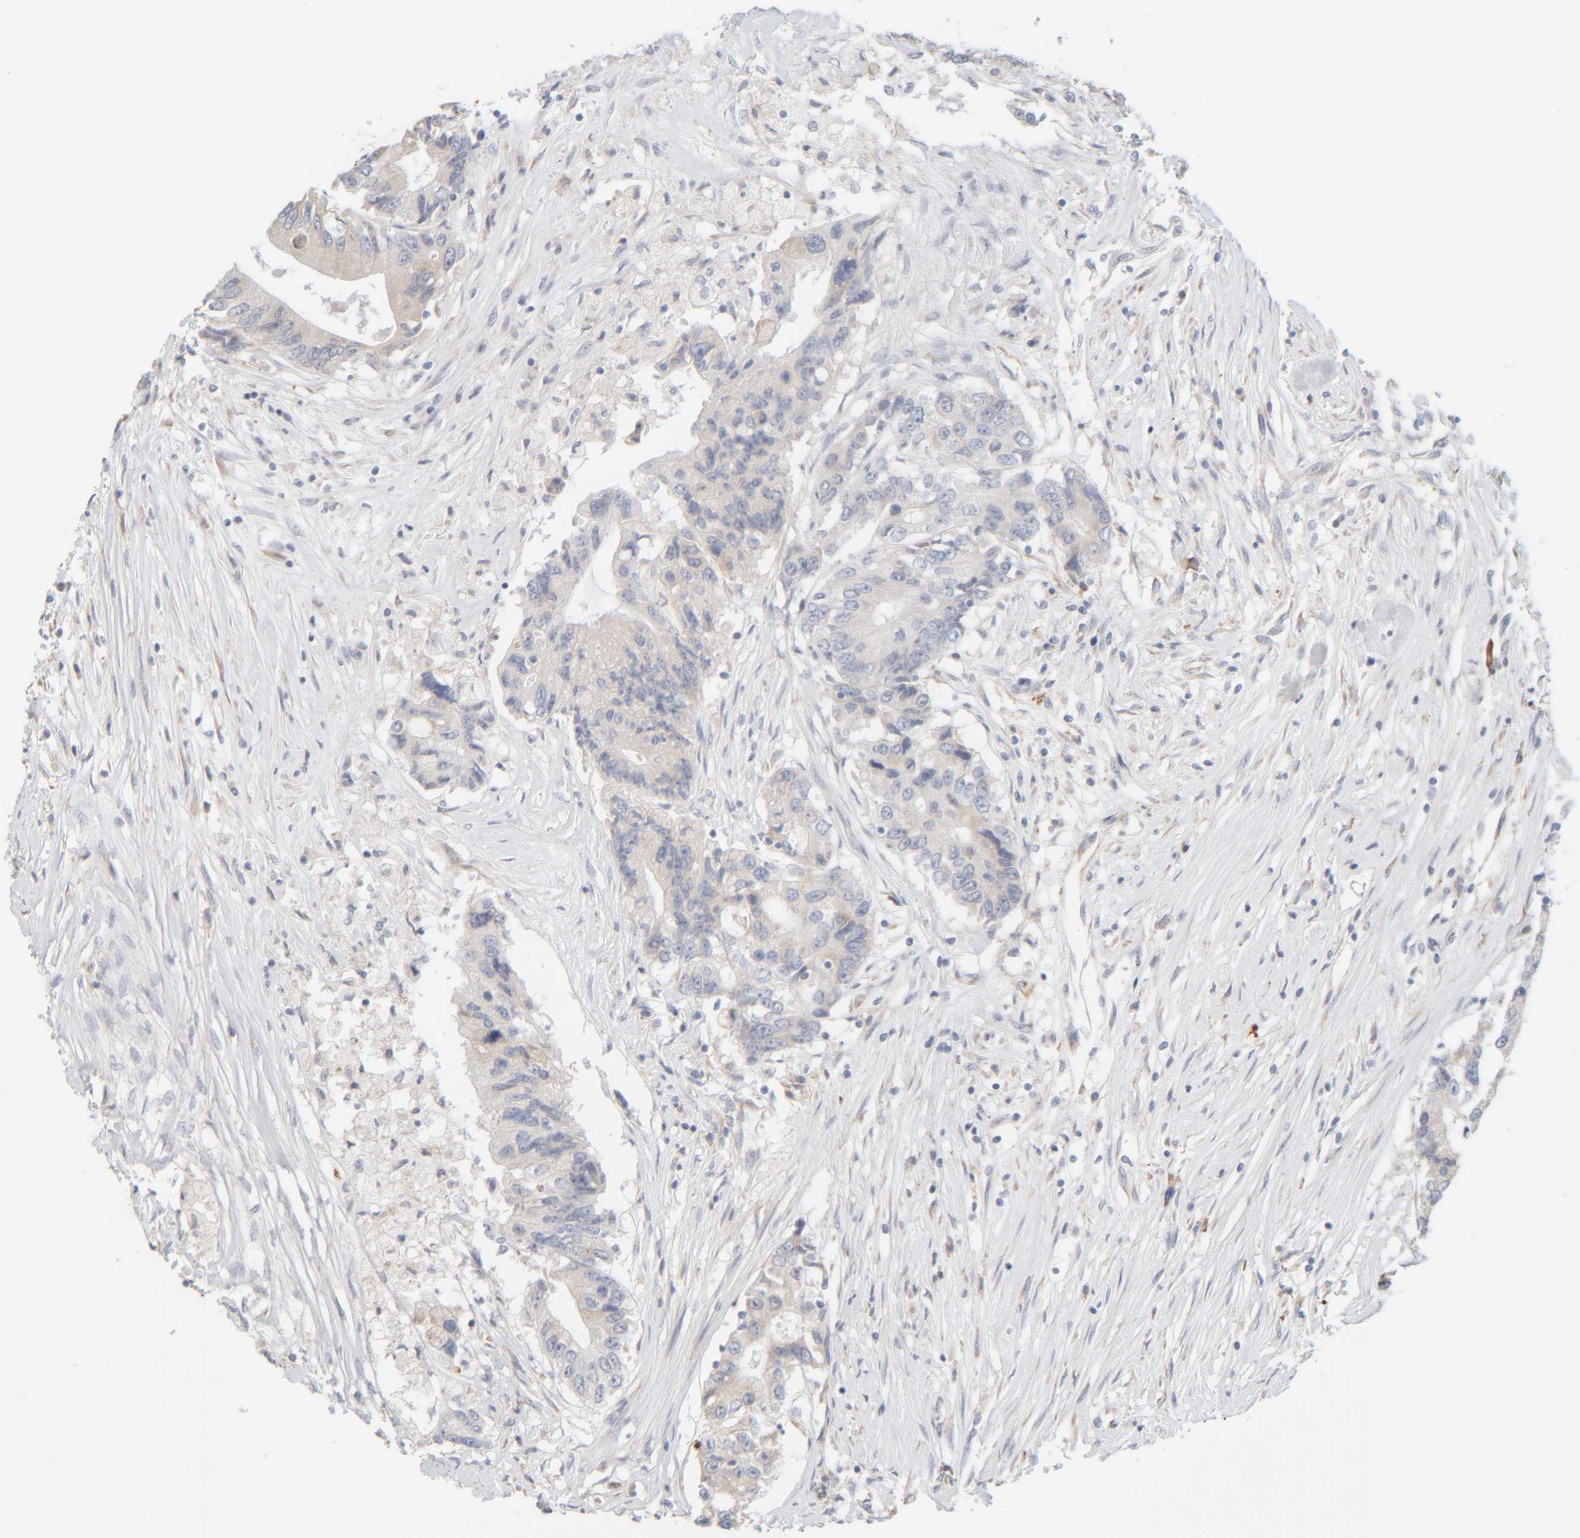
{"staining": {"intensity": "negative", "quantity": "none", "location": "none"}, "tissue": "colorectal cancer", "cell_type": "Tumor cells", "image_type": "cancer", "snomed": [{"axis": "morphology", "description": "Adenocarcinoma, NOS"}, {"axis": "topography", "description": "Colon"}], "caption": "Photomicrograph shows no significant protein expression in tumor cells of colorectal adenocarcinoma.", "gene": "RIDA", "patient": {"sex": "female", "age": 77}}